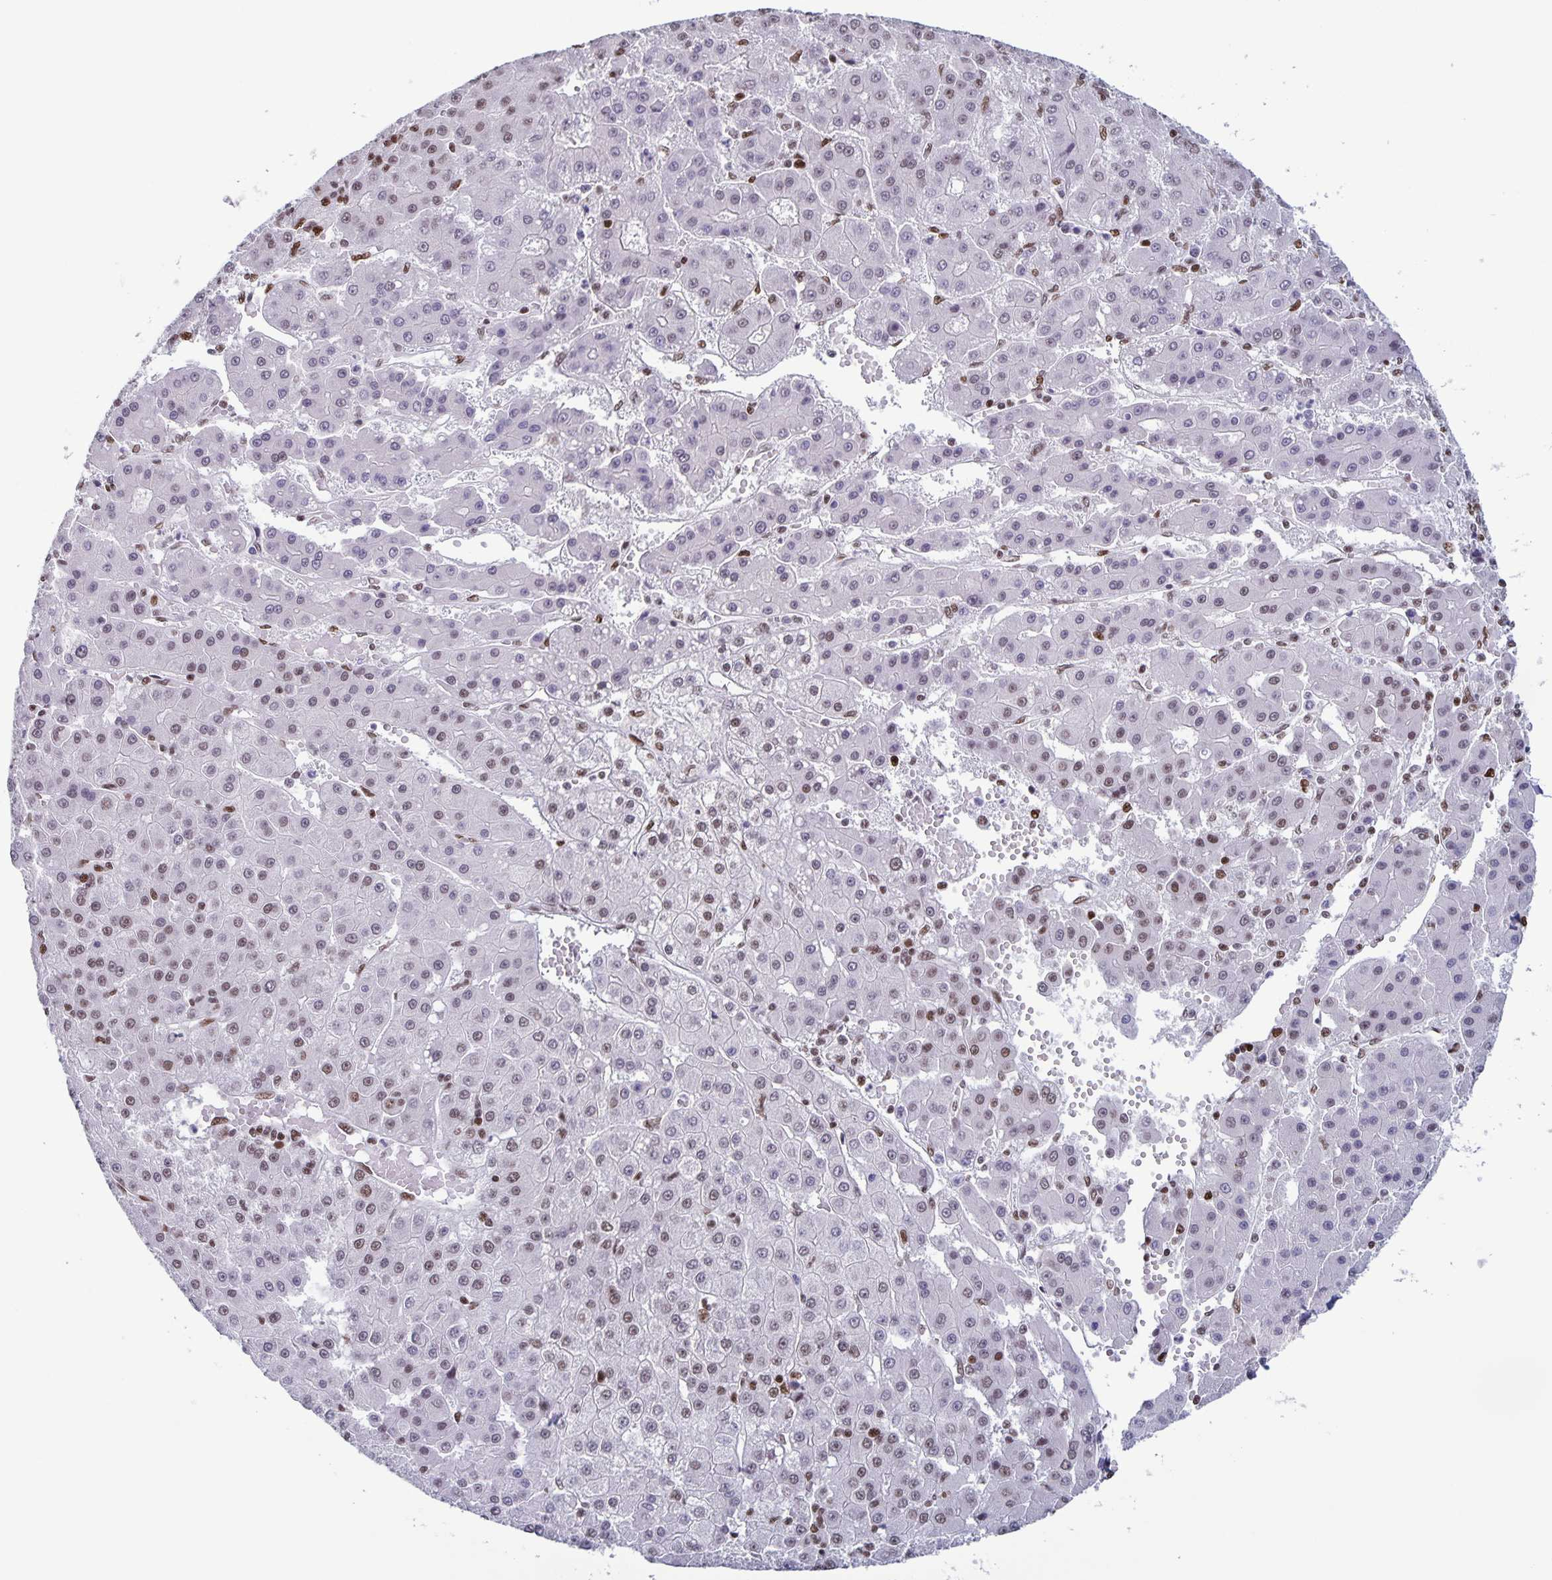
{"staining": {"intensity": "moderate", "quantity": "25%-75%", "location": "nuclear"}, "tissue": "liver cancer", "cell_type": "Tumor cells", "image_type": "cancer", "snomed": [{"axis": "morphology", "description": "Carcinoma, Hepatocellular, NOS"}, {"axis": "topography", "description": "Liver"}], "caption": "About 25%-75% of tumor cells in human liver cancer reveal moderate nuclear protein expression as visualized by brown immunohistochemical staining.", "gene": "JUND", "patient": {"sex": "male", "age": 76}}